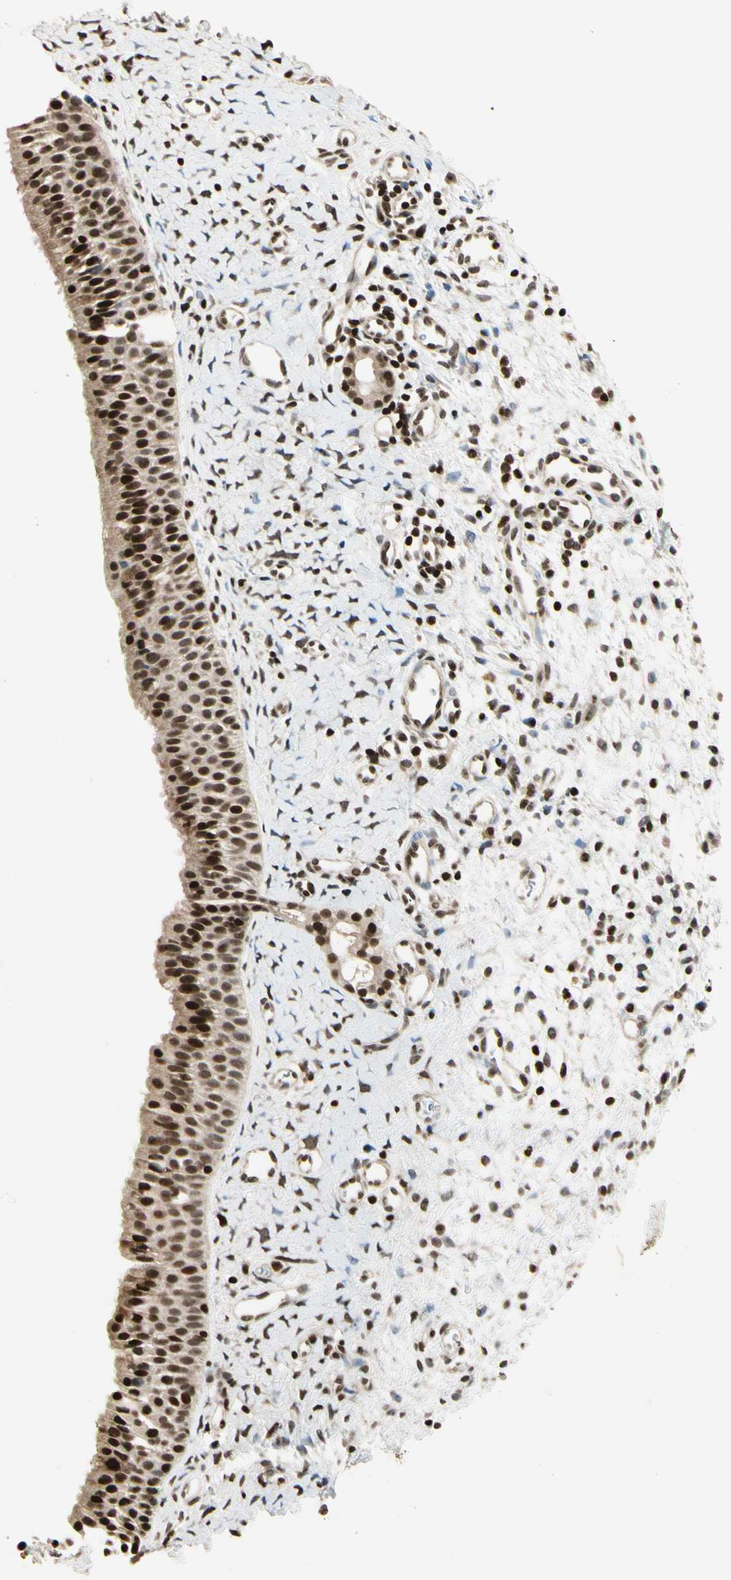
{"staining": {"intensity": "strong", "quantity": ">75%", "location": "cytoplasmic/membranous,nuclear"}, "tissue": "nasopharynx", "cell_type": "Respiratory epithelial cells", "image_type": "normal", "snomed": [{"axis": "morphology", "description": "Normal tissue, NOS"}, {"axis": "topography", "description": "Nasopharynx"}], "caption": "Immunohistochemical staining of unremarkable nasopharynx demonstrates >75% levels of strong cytoplasmic/membranous,nuclear protein positivity in approximately >75% of respiratory epithelial cells. (IHC, brightfield microscopy, high magnification).", "gene": "TSHZ3", "patient": {"sex": "male", "age": 22}}